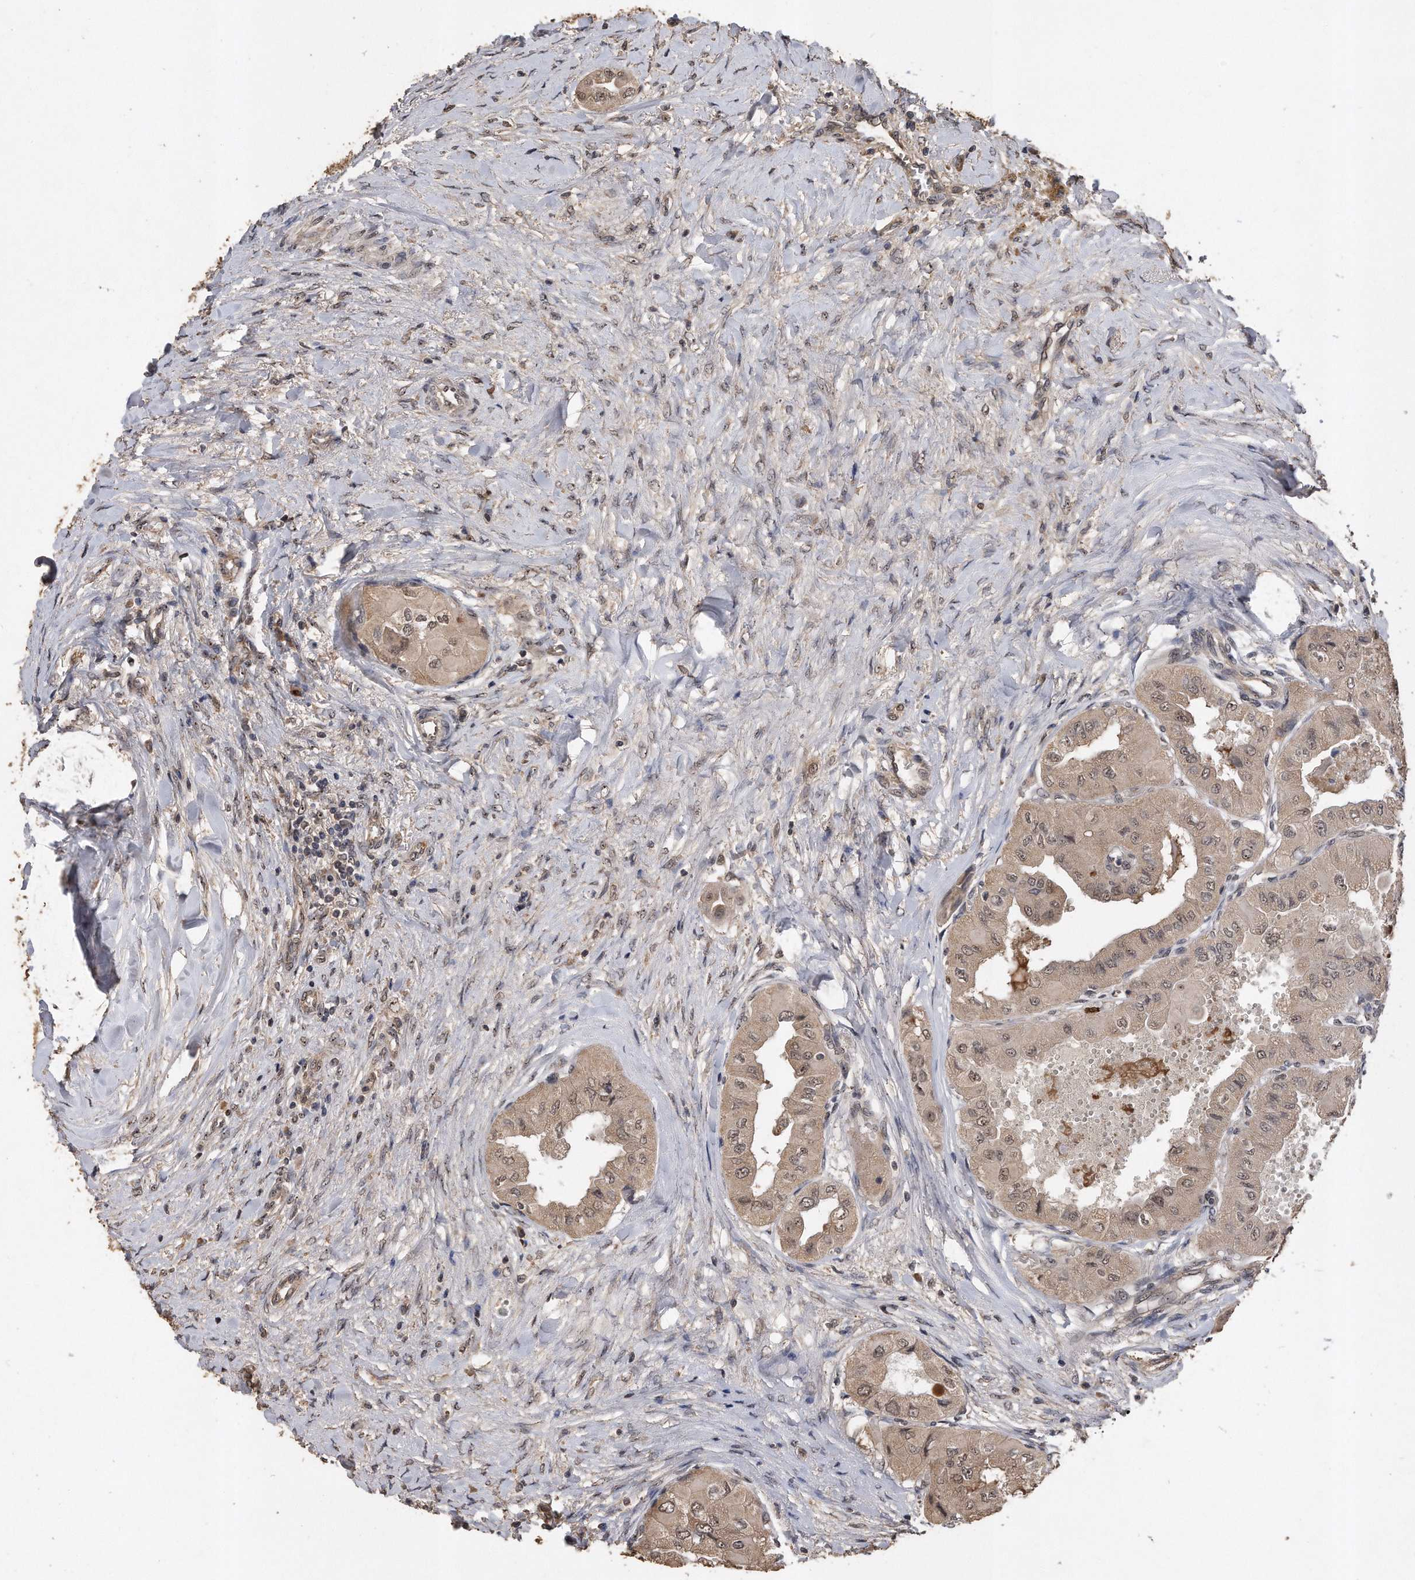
{"staining": {"intensity": "weak", "quantity": ">75%", "location": "cytoplasmic/membranous,nuclear"}, "tissue": "thyroid cancer", "cell_type": "Tumor cells", "image_type": "cancer", "snomed": [{"axis": "morphology", "description": "Papillary adenocarcinoma, NOS"}, {"axis": "topography", "description": "Thyroid gland"}], "caption": "Immunohistochemical staining of thyroid cancer (papillary adenocarcinoma) demonstrates weak cytoplasmic/membranous and nuclear protein expression in approximately >75% of tumor cells.", "gene": "PELO", "patient": {"sex": "female", "age": 59}}